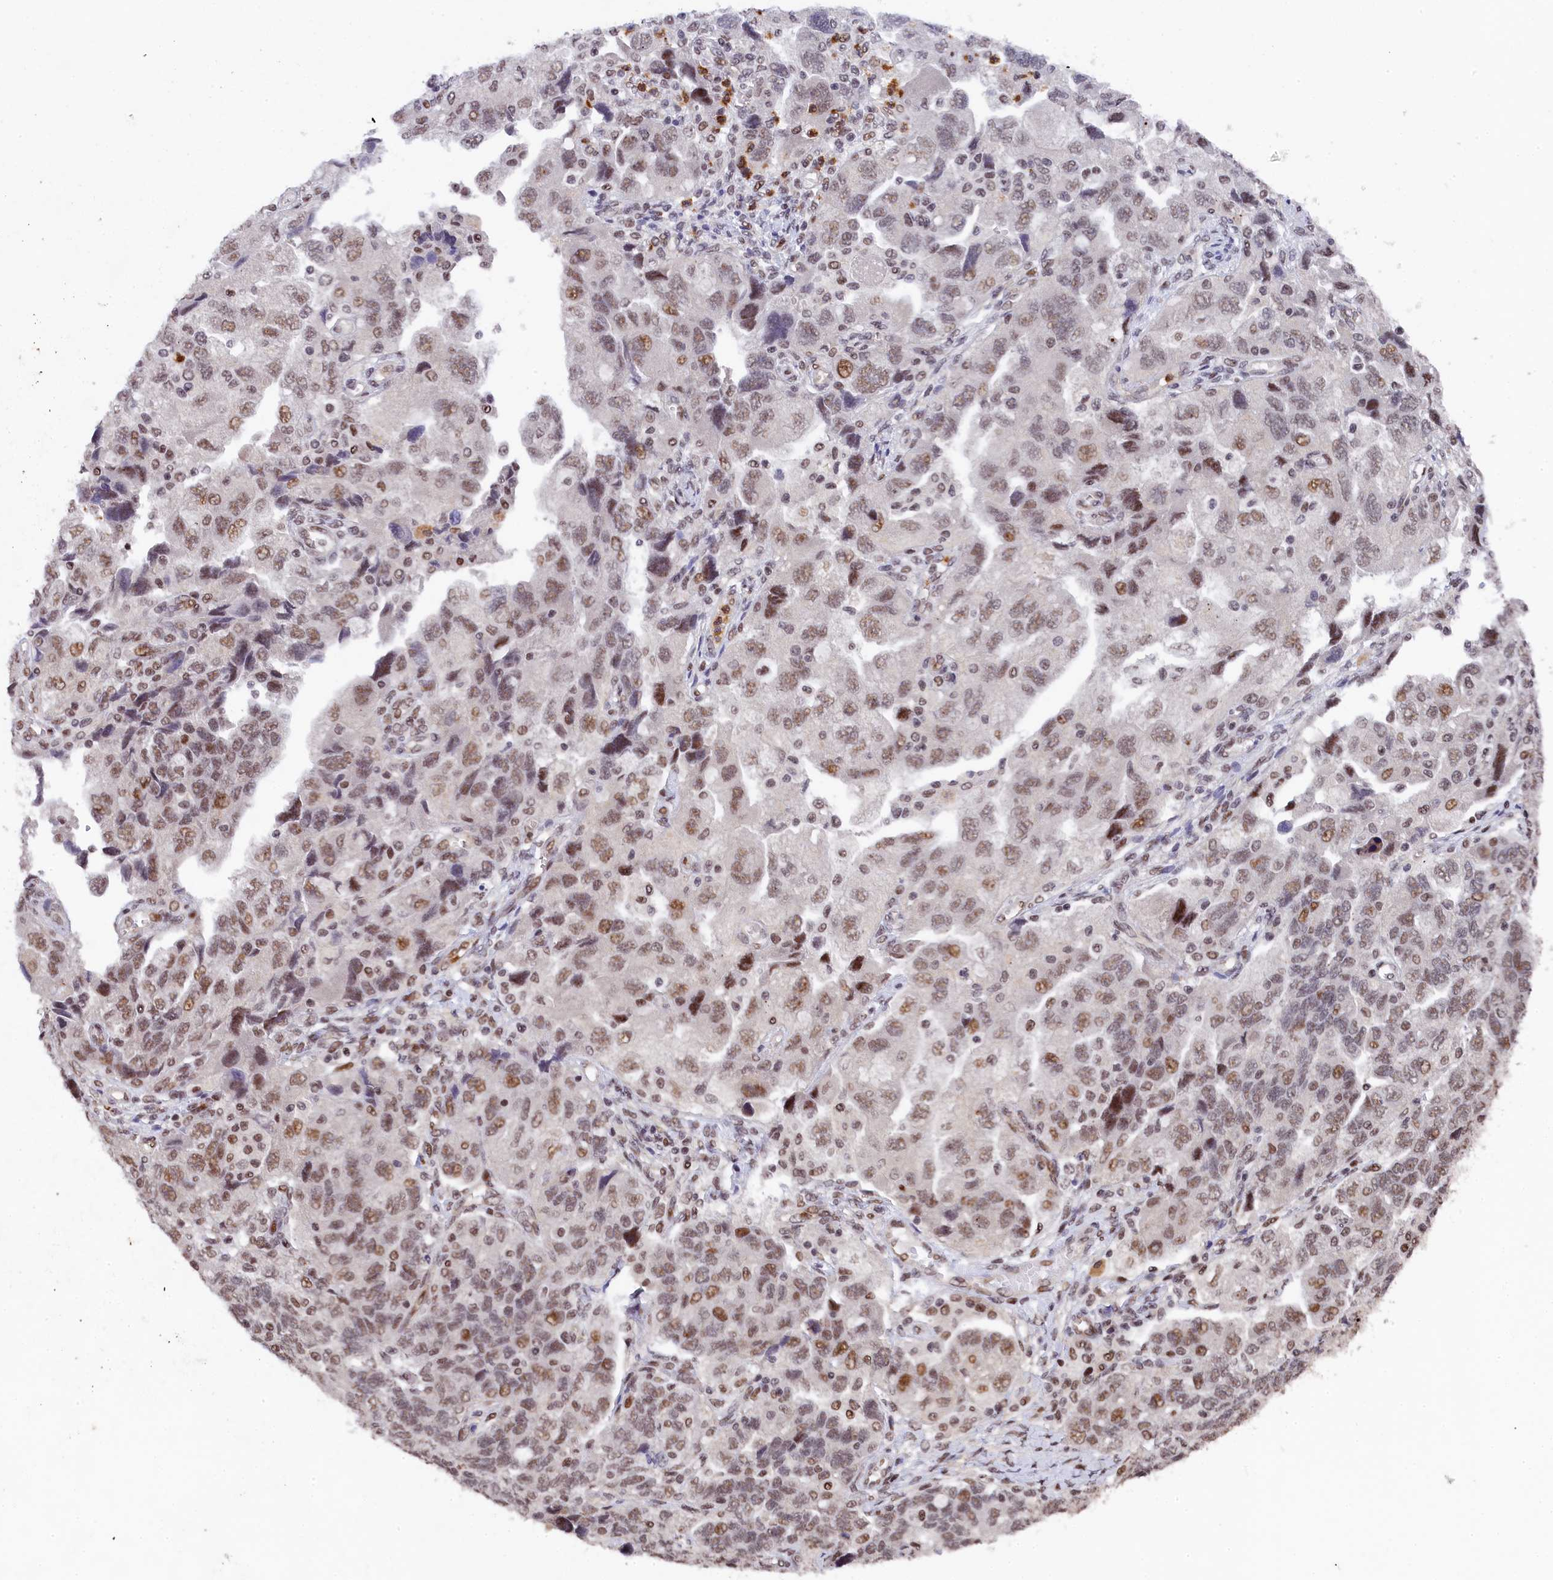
{"staining": {"intensity": "moderate", "quantity": ">75%", "location": "nuclear"}, "tissue": "ovarian cancer", "cell_type": "Tumor cells", "image_type": "cancer", "snomed": [{"axis": "morphology", "description": "Carcinoma, NOS"}, {"axis": "morphology", "description": "Cystadenocarcinoma, serous, NOS"}, {"axis": "topography", "description": "Ovary"}], "caption": "Immunohistochemistry of human ovarian cancer reveals medium levels of moderate nuclear positivity in approximately >75% of tumor cells.", "gene": "ADIG", "patient": {"sex": "female", "age": 69}}